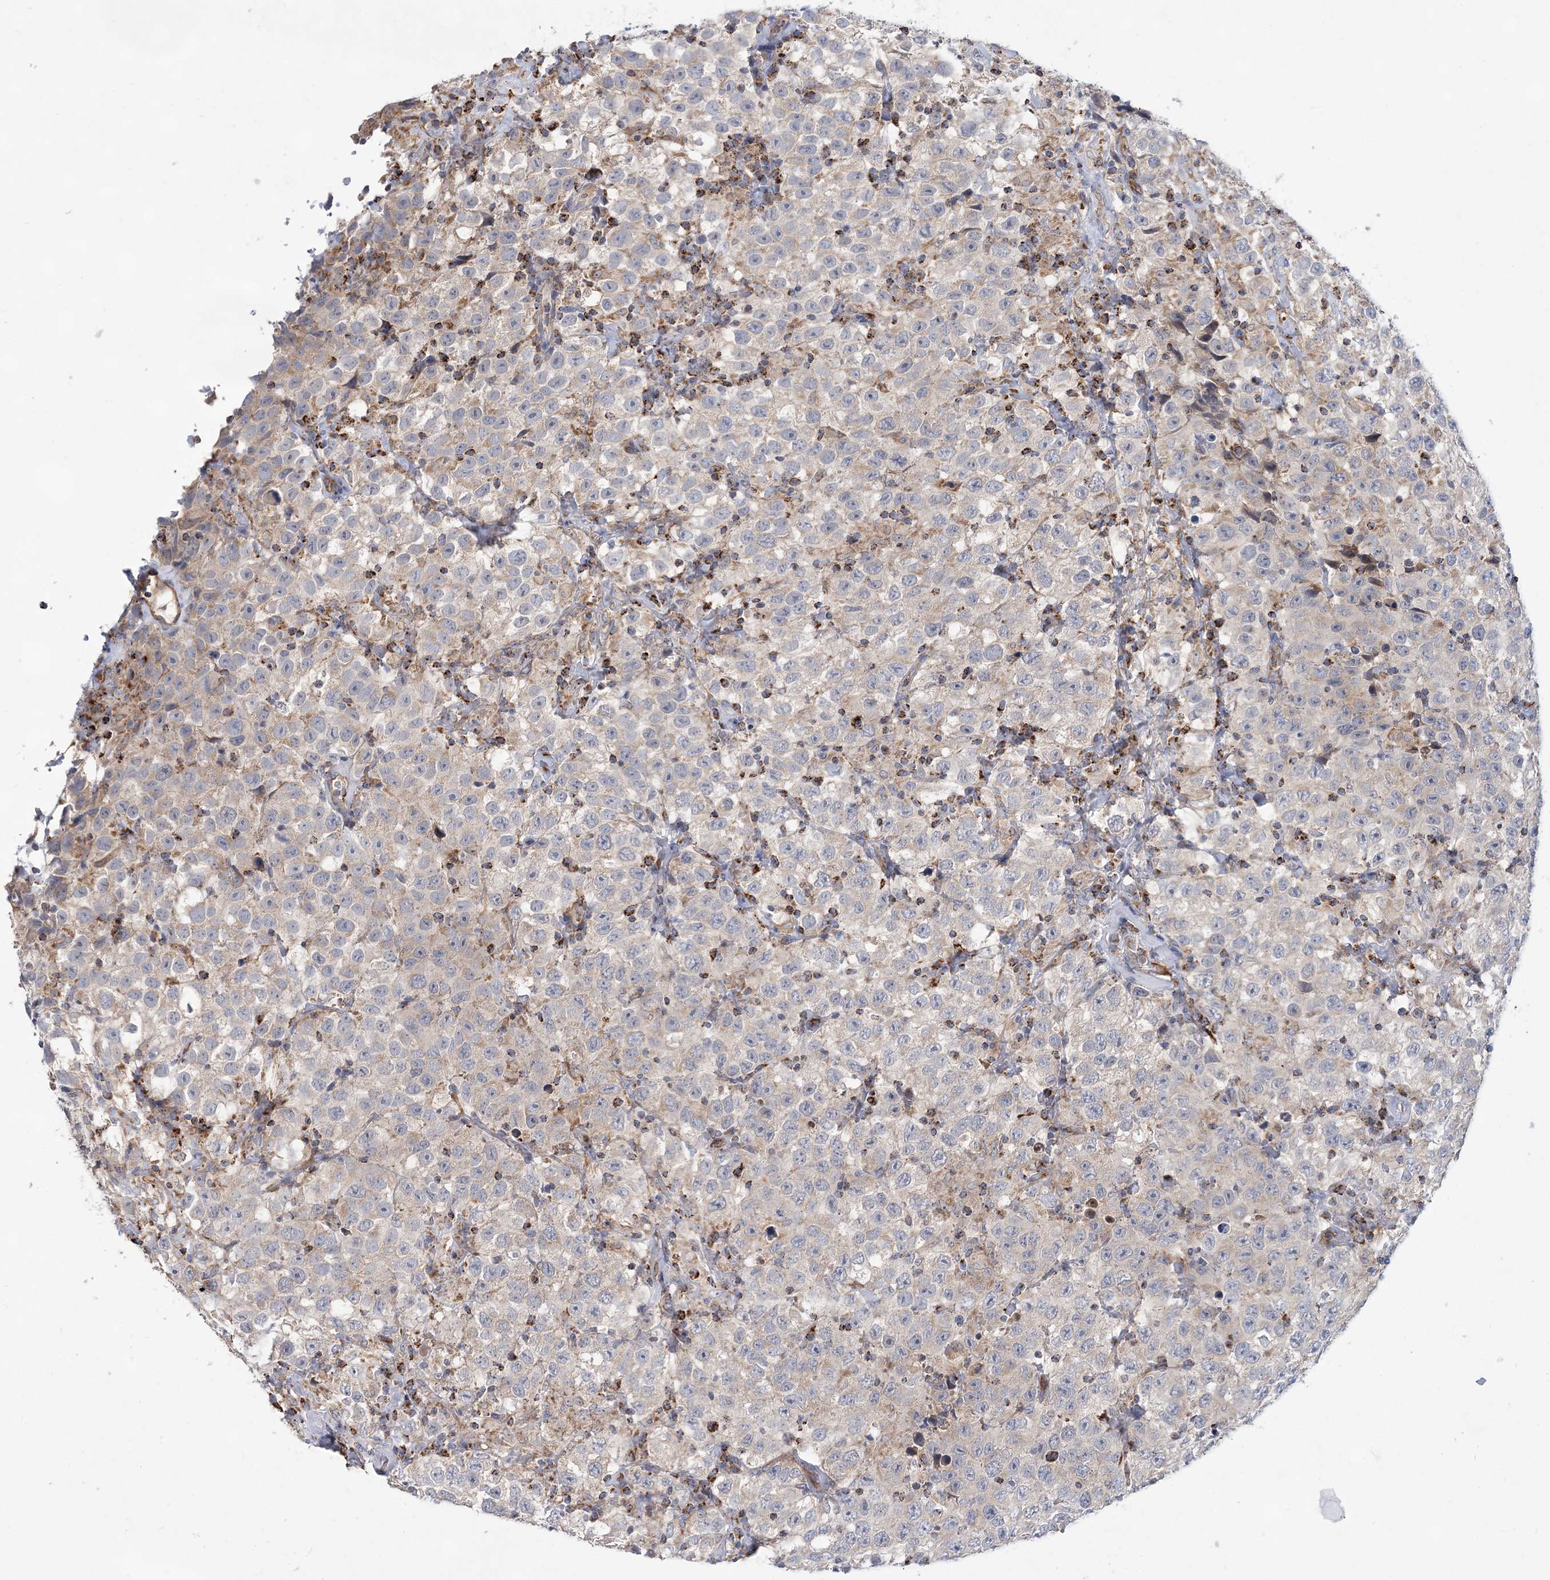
{"staining": {"intensity": "negative", "quantity": "none", "location": "none"}, "tissue": "testis cancer", "cell_type": "Tumor cells", "image_type": "cancer", "snomed": [{"axis": "morphology", "description": "Seminoma, NOS"}, {"axis": "topography", "description": "Testis"}], "caption": "A high-resolution micrograph shows immunohistochemistry staining of seminoma (testis), which reveals no significant expression in tumor cells.", "gene": "TRAPPC13", "patient": {"sex": "male", "age": 41}}